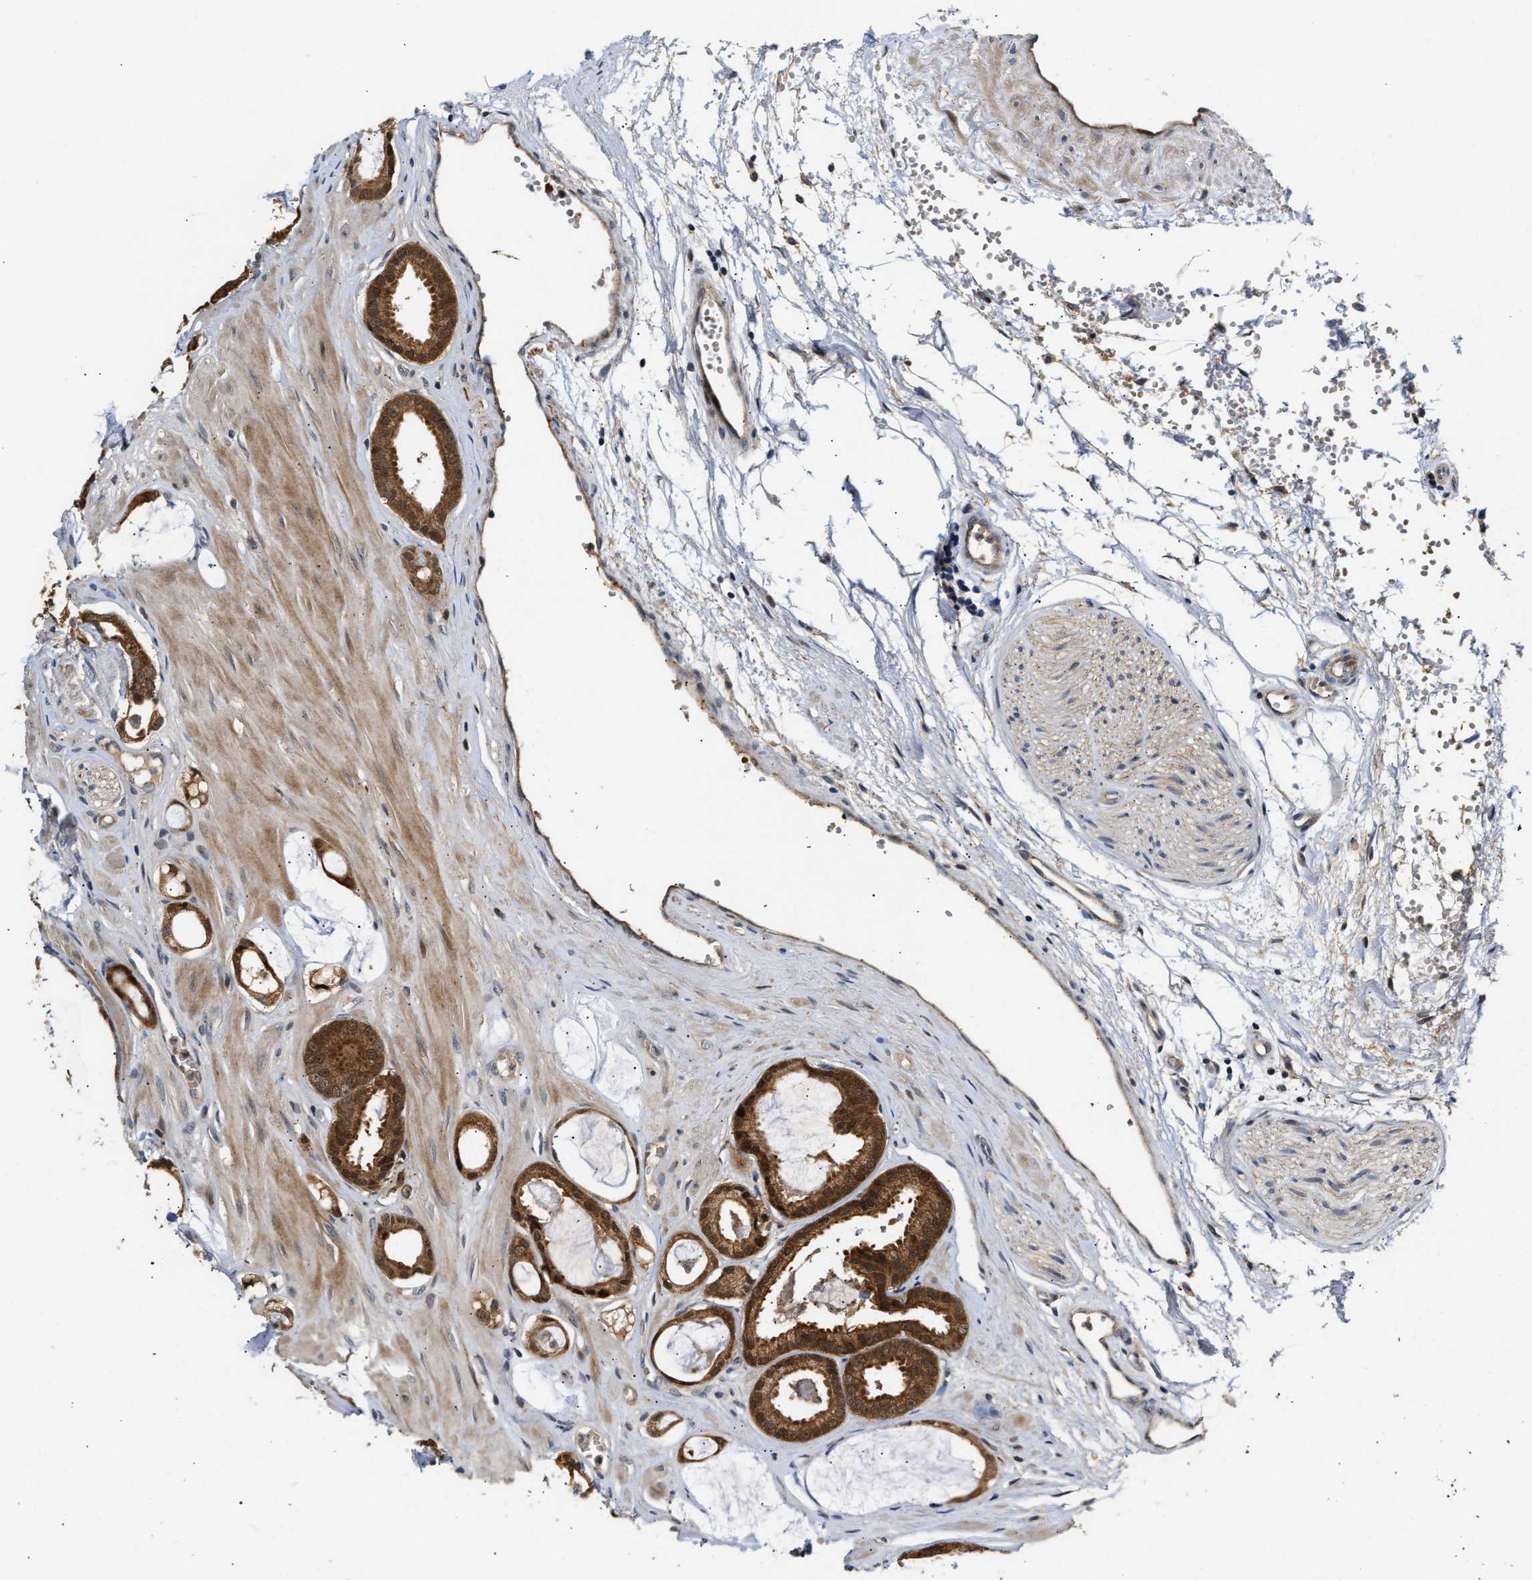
{"staining": {"intensity": "strong", "quantity": ">75%", "location": "cytoplasmic/membranous"}, "tissue": "prostate cancer", "cell_type": "Tumor cells", "image_type": "cancer", "snomed": [{"axis": "morphology", "description": "Adenocarcinoma, Low grade"}, {"axis": "topography", "description": "Prostate"}], "caption": "Immunohistochemical staining of prostate cancer exhibits strong cytoplasmic/membranous protein staining in about >75% of tumor cells. (DAB IHC, brown staining for protein, blue staining for nuclei).", "gene": "EXTL2", "patient": {"sex": "male", "age": 53}}